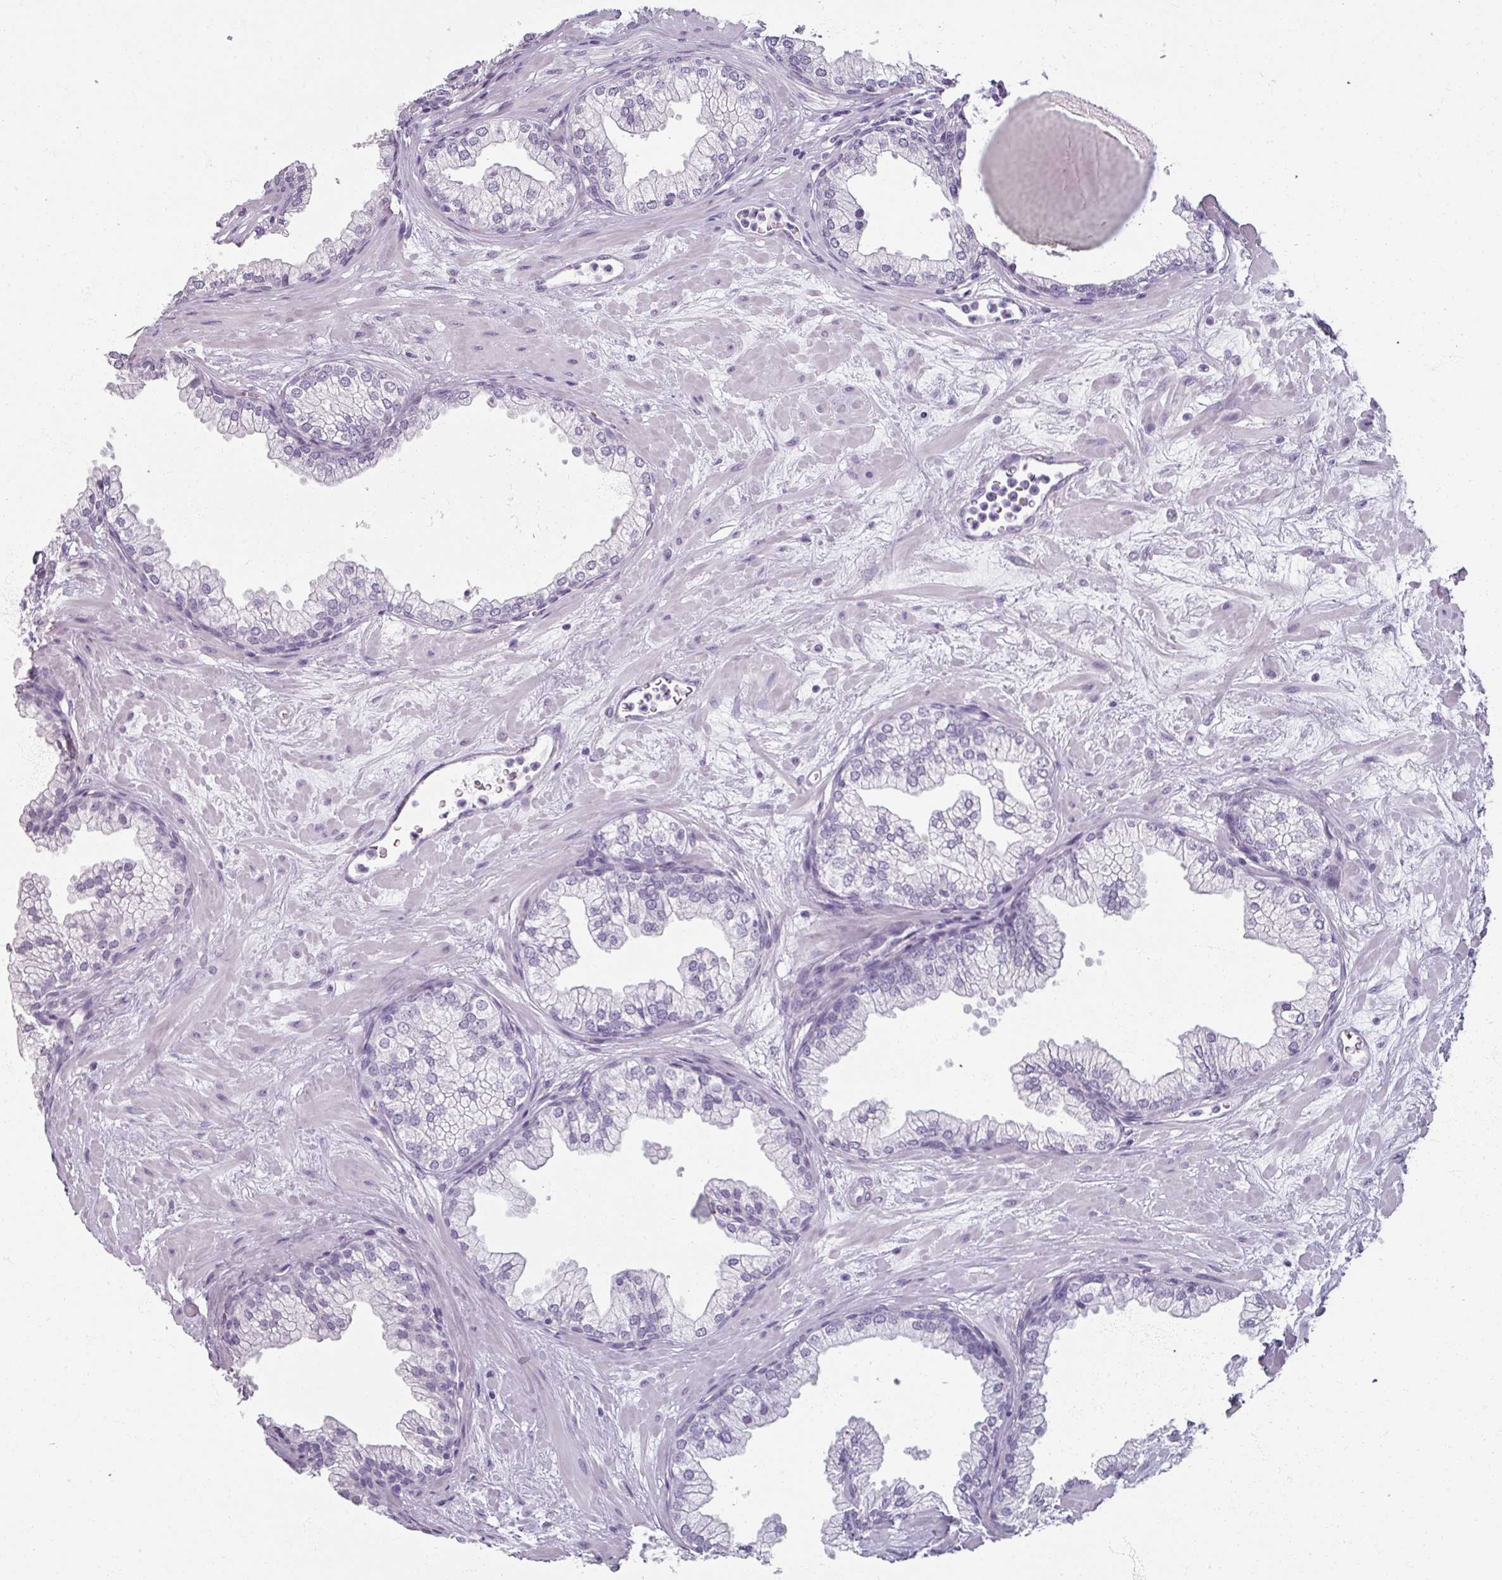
{"staining": {"intensity": "negative", "quantity": "none", "location": "none"}, "tissue": "prostate", "cell_type": "Glandular cells", "image_type": "normal", "snomed": [{"axis": "morphology", "description": "Normal tissue, NOS"}, {"axis": "topography", "description": "Prostate"}, {"axis": "topography", "description": "Peripheral nerve tissue"}], "caption": "Immunohistochemical staining of unremarkable prostate demonstrates no significant staining in glandular cells. The staining was performed using DAB to visualize the protein expression in brown, while the nuclei were stained in blue with hematoxylin (Magnification: 20x).", "gene": "REG3A", "patient": {"sex": "male", "age": 61}}